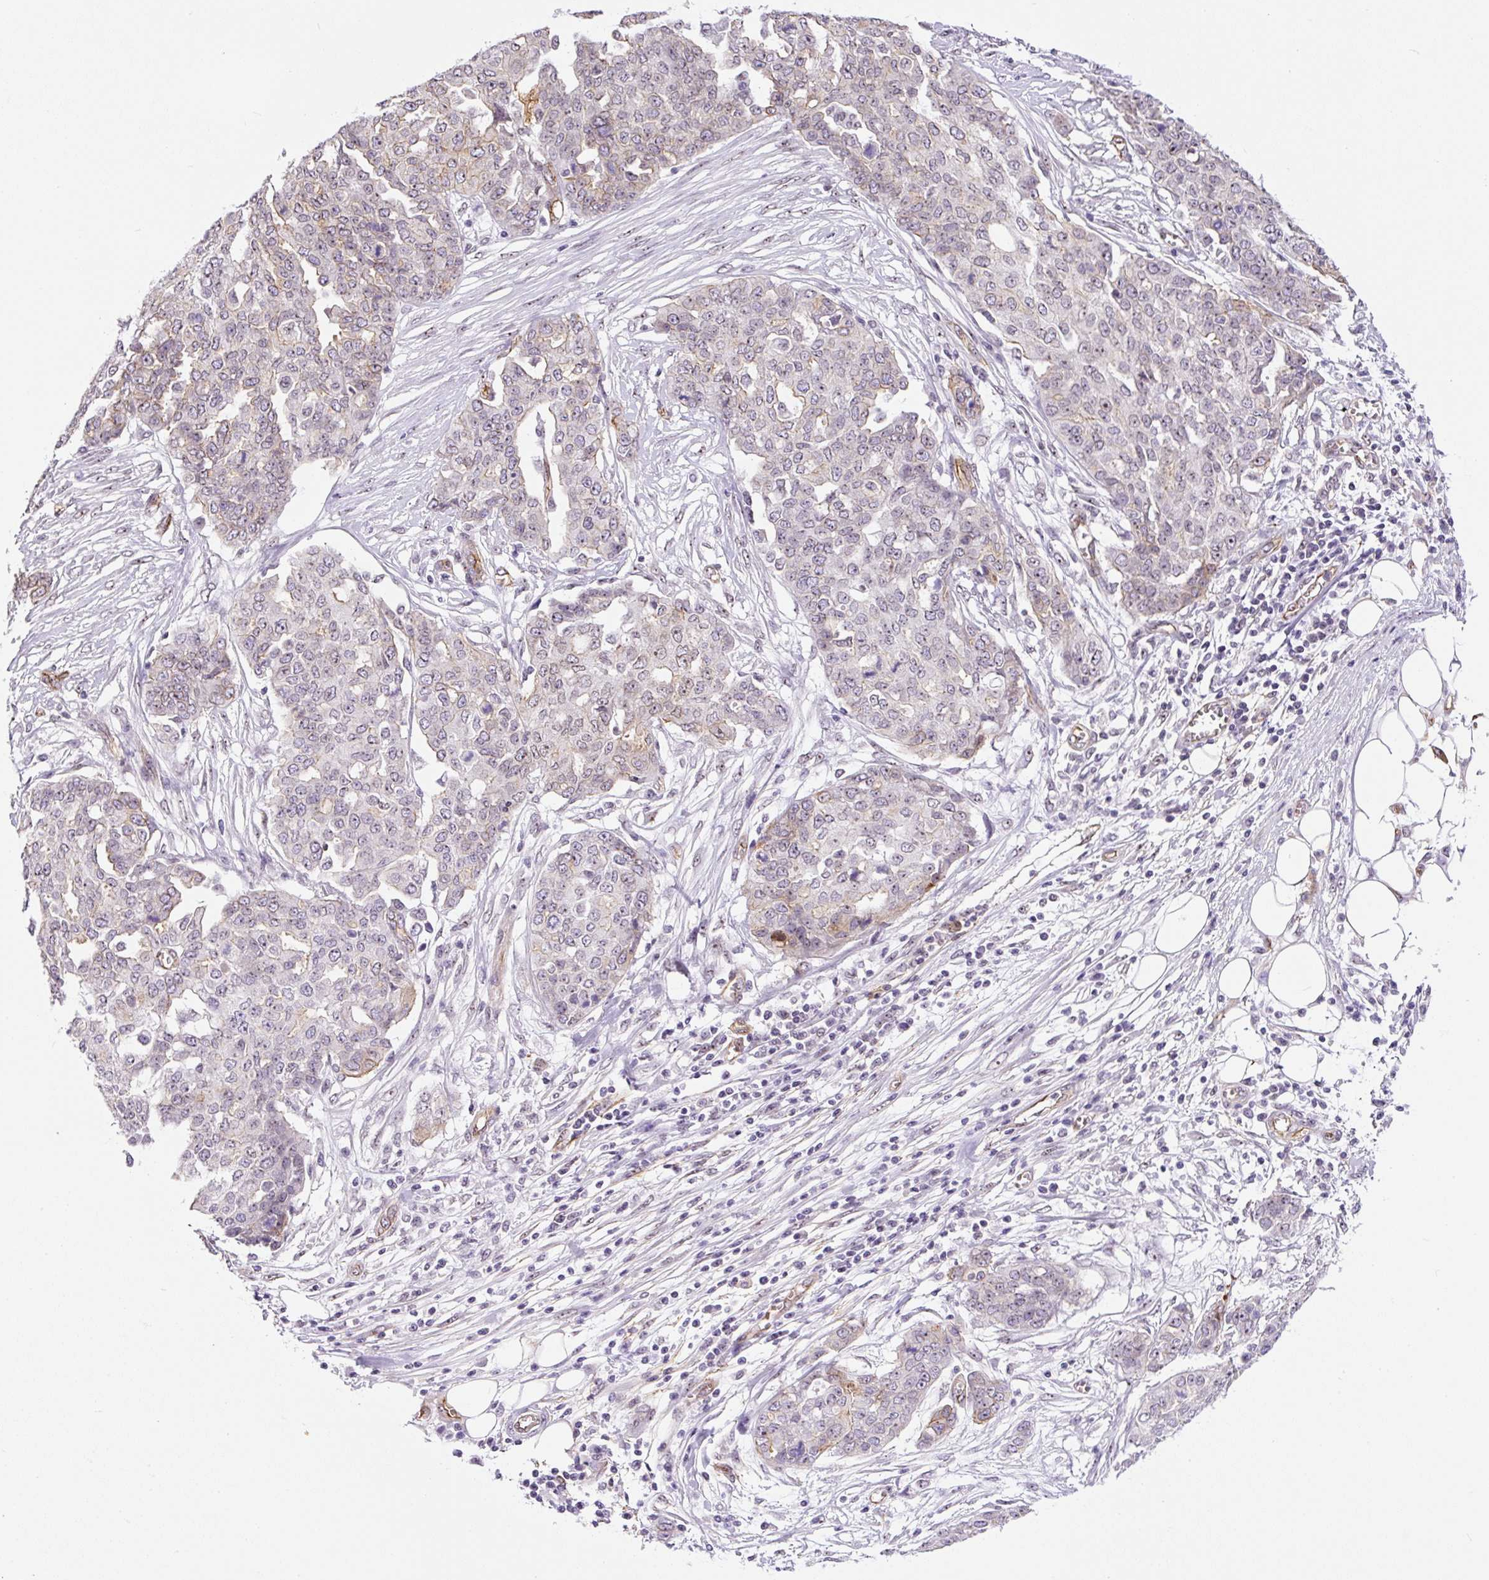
{"staining": {"intensity": "negative", "quantity": "none", "location": "none"}, "tissue": "ovarian cancer", "cell_type": "Tumor cells", "image_type": "cancer", "snomed": [{"axis": "morphology", "description": "Cystadenocarcinoma, serous, NOS"}, {"axis": "topography", "description": "Soft tissue"}, {"axis": "topography", "description": "Ovary"}], "caption": "This is a histopathology image of immunohistochemistry (IHC) staining of serous cystadenocarcinoma (ovarian), which shows no staining in tumor cells. (DAB immunohistochemistry, high magnification).", "gene": "MYO5C", "patient": {"sex": "female", "age": 57}}